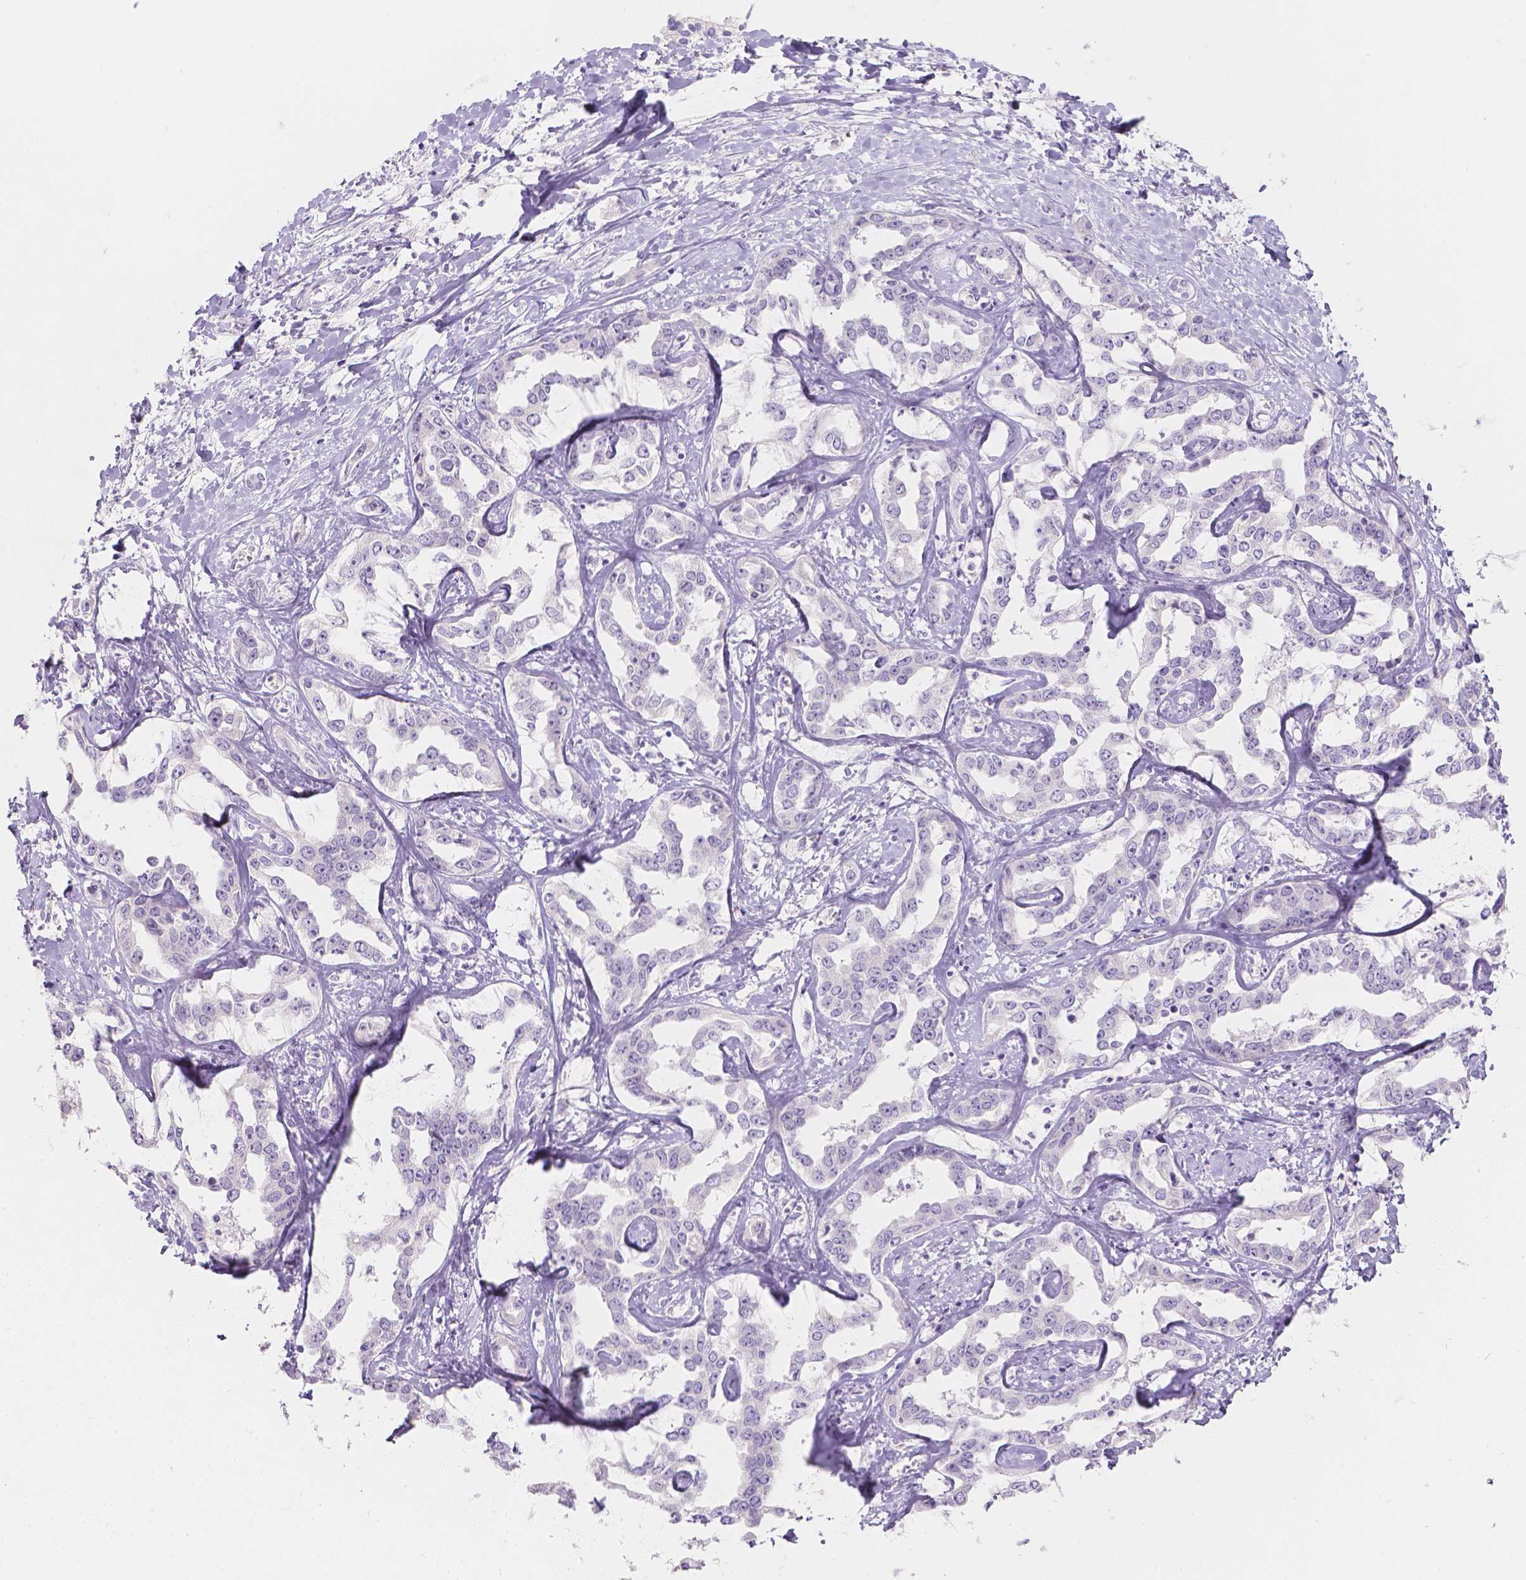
{"staining": {"intensity": "negative", "quantity": "none", "location": "none"}, "tissue": "liver cancer", "cell_type": "Tumor cells", "image_type": "cancer", "snomed": [{"axis": "morphology", "description": "Cholangiocarcinoma"}, {"axis": "topography", "description": "Liver"}], "caption": "Liver cancer was stained to show a protein in brown. There is no significant positivity in tumor cells. Nuclei are stained in blue.", "gene": "HTN3", "patient": {"sex": "male", "age": 59}}